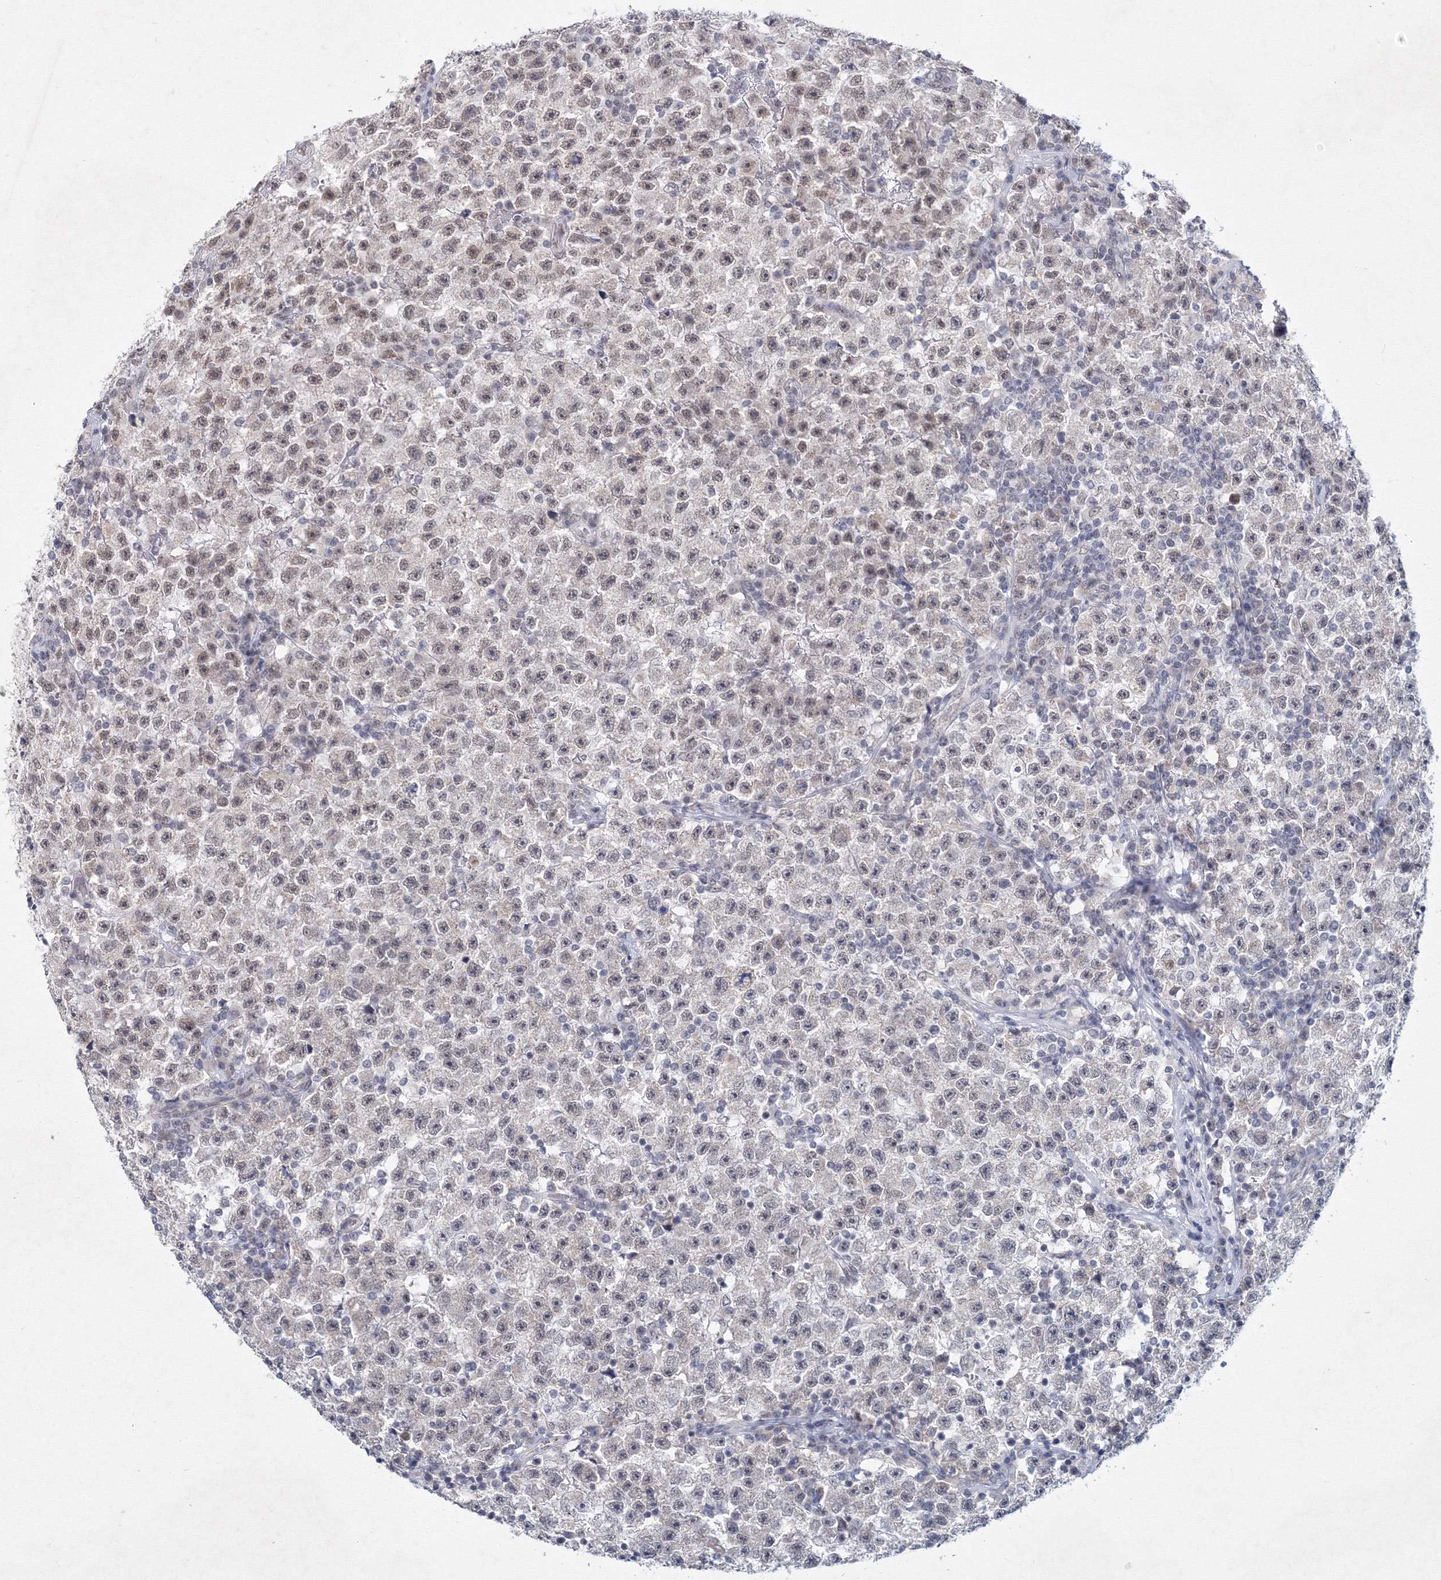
{"staining": {"intensity": "weak", "quantity": "<25%", "location": "nuclear"}, "tissue": "testis cancer", "cell_type": "Tumor cells", "image_type": "cancer", "snomed": [{"axis": "morphology", "description": "Seminoma, NOS"}, {"axis": "topography", "description": "Testis"}], "caption": "Immunohistochemistry (IHC) of human testis cancer reveals no positivity in tumor cells.", "gene": "SF3B6", "patient": {"sex": "male", "age": 22}}